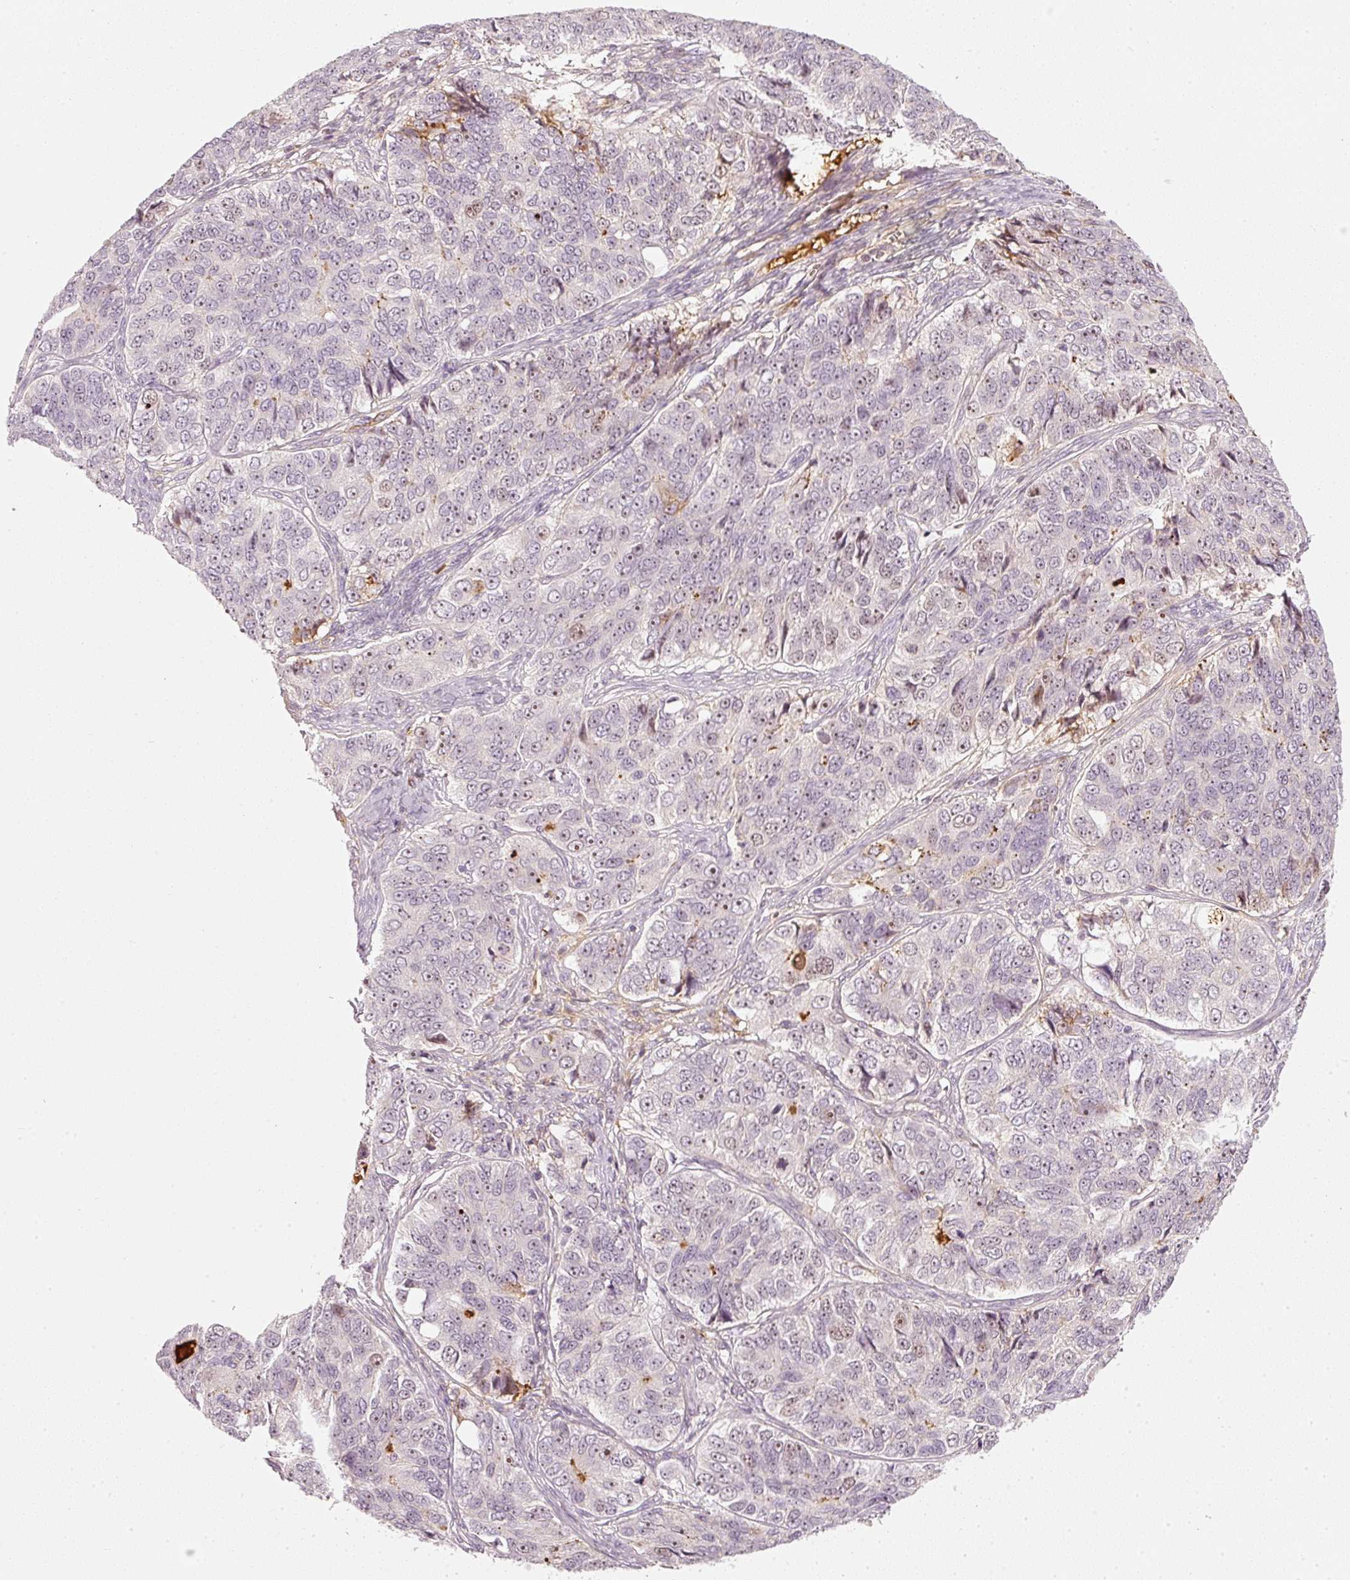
{"staining": {"intensity": "weak", "quantity": "25%-75%", "location": "nuclear"}, "tissue": "ovarian cancer", "cell_type": "Tumor cells", "image_type": "cancer", "snomed": [{"axis": "morphology", "description": "Carcinoma, endometroid"}, {"axis": "topography", "description": "Ovary"}], "caption": "Endometroid carcinoma (ovarian) was stained to show a protein in brown. There is low levels of weak nuclear staining in approximately 25%-75% of tumor cells.", "gene": "VCAM1", "patient": {"sex": "female", "age": 51}}